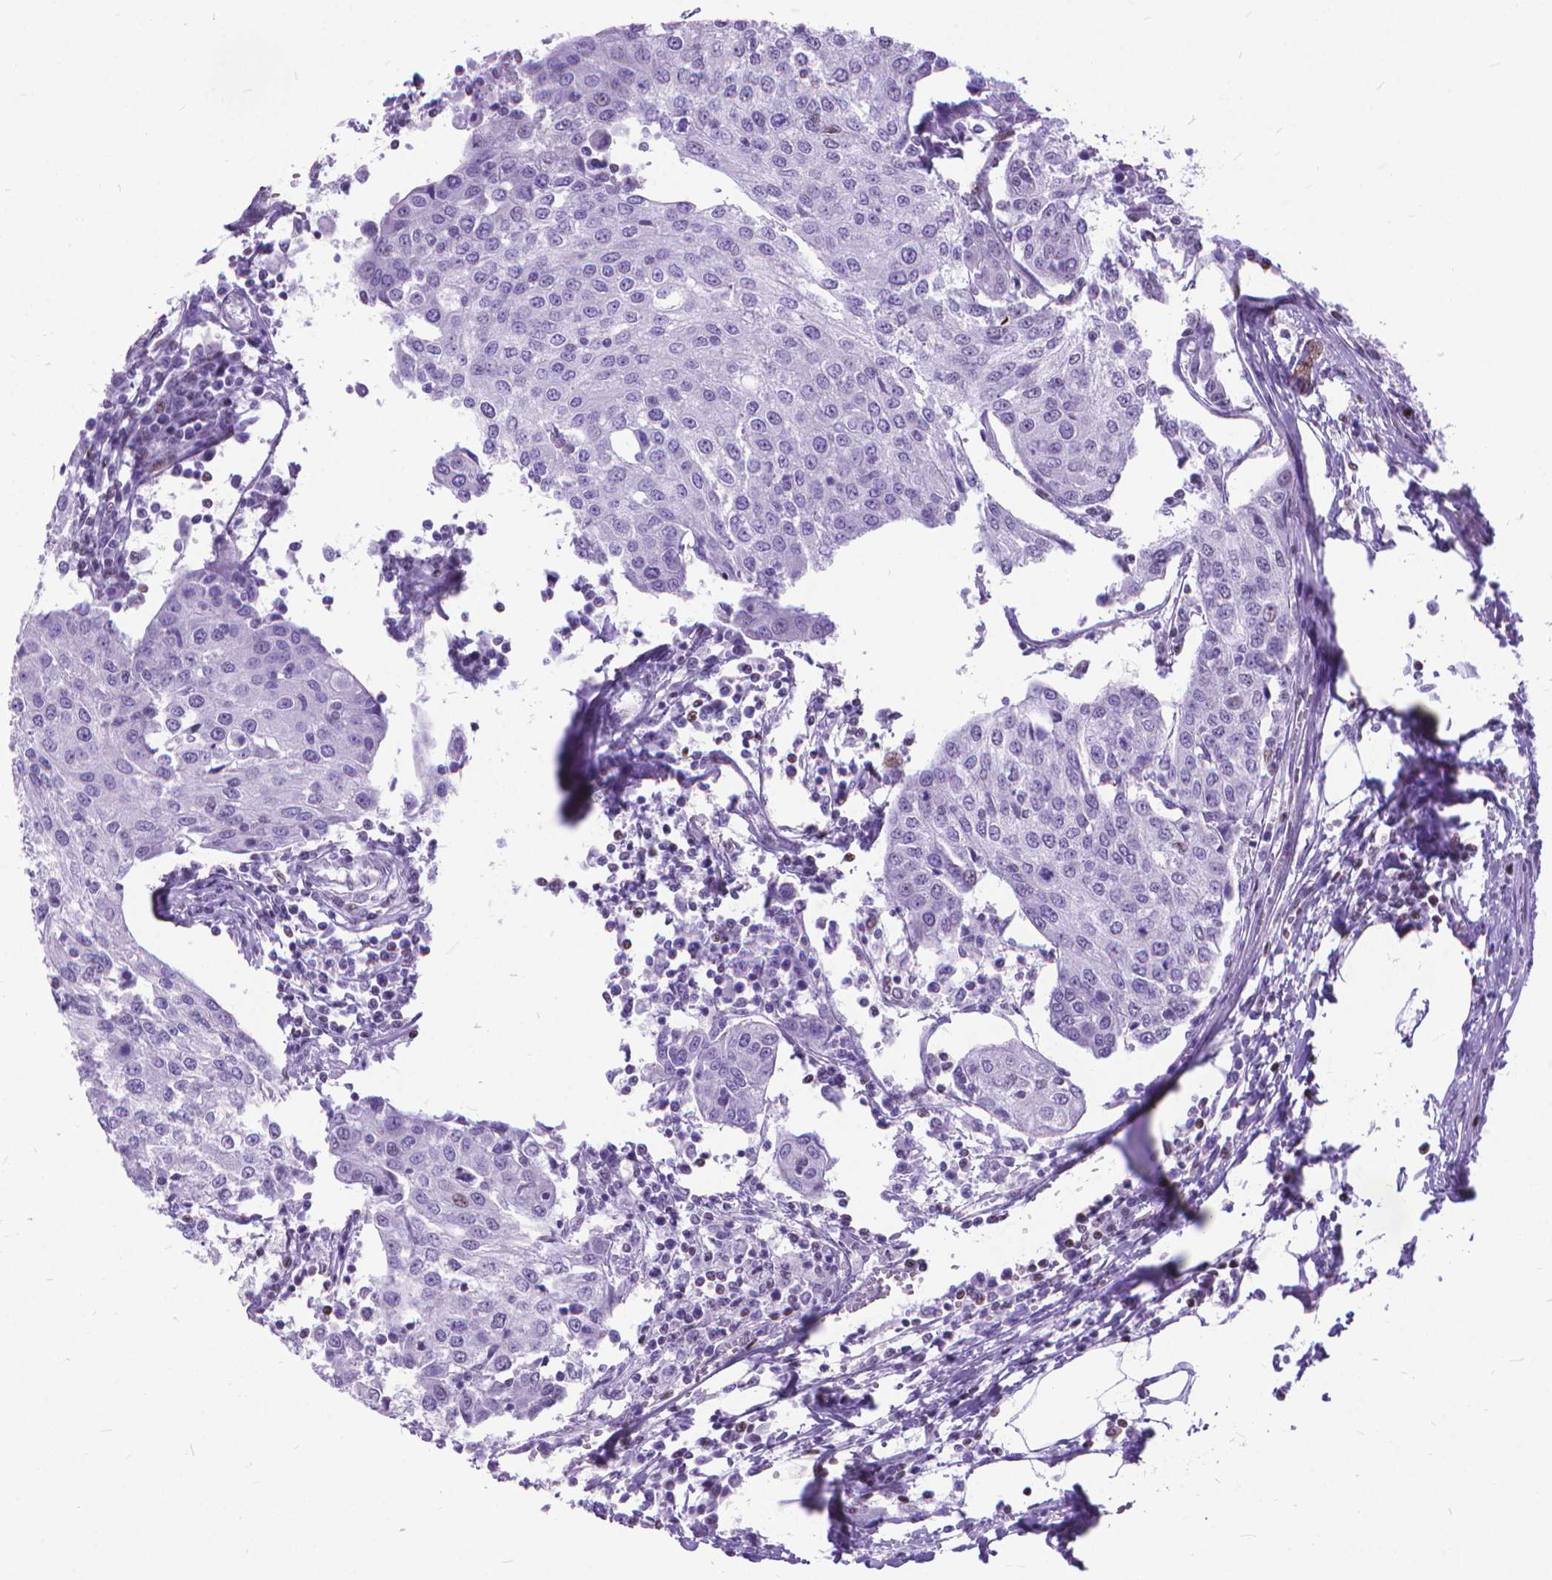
{"staining": {"intensity": "negative", "quantity": "none", "location": "none"}, "tissue": "urothelial cancer", "cell_type": "Tumor cells", "image_type": "cancer", "snomed": [{"axis": "morphology", "description": "Urothelial carcinoma, High grade"}, {"axis": "topography", "description": "Urinary bladder"}], "caption": "A photomicrograph of human urothelial cancer is negative for staining in tumor cells.", "gene": "POLE4", "patient": {"sex": "female", "age": 85}}